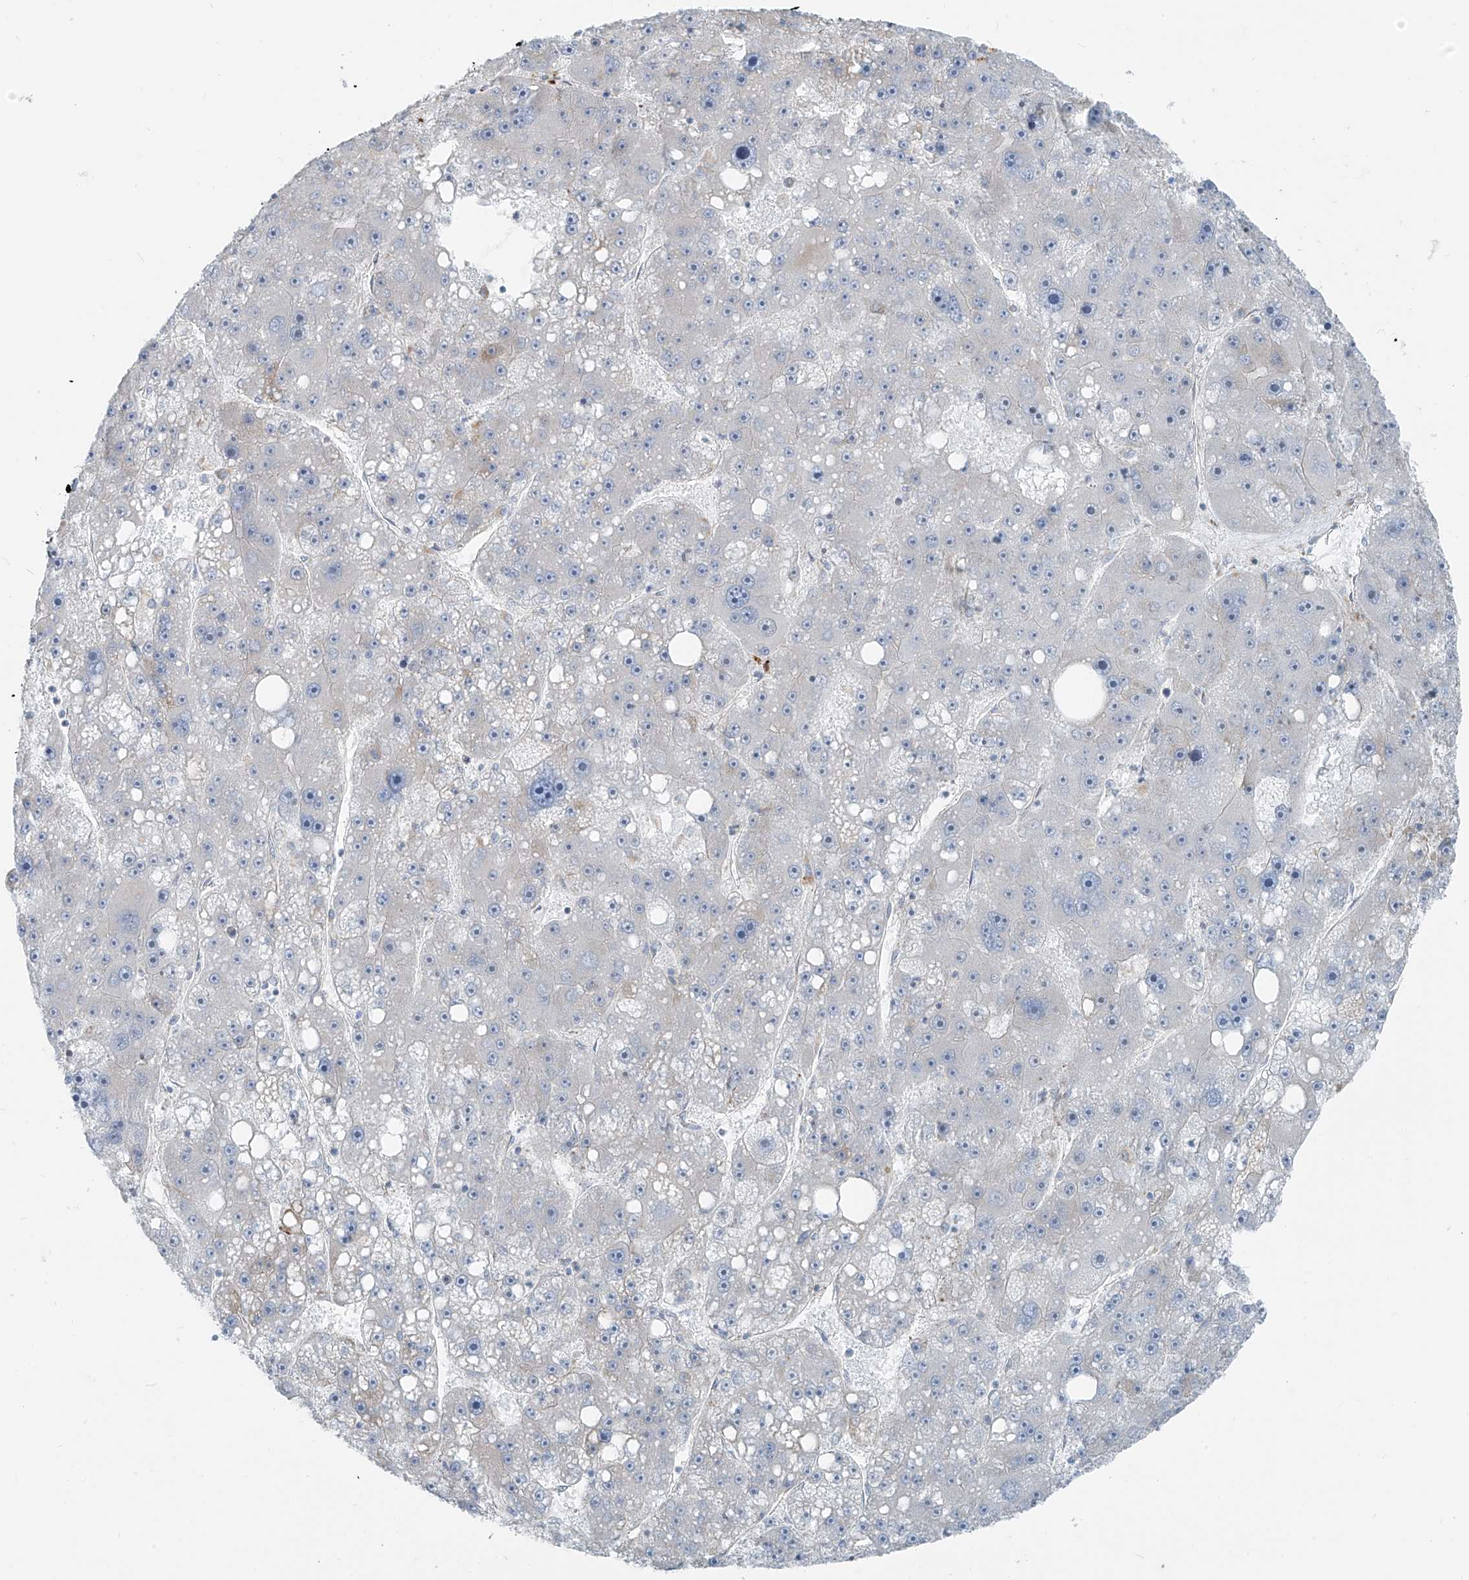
{"staining": {"intensity": "negative", "quantity": "none", "location": "none"}, "tissue": "liver cancer", "cell_type": "Tumor cells", "image_type": "cancer", "snomed": [{"axis": "morphology", "description": "Carcinoma, Hepatocellular, NOS"}, {"axis": "topography", "description": "Liver"}], "caption": "Immunohistochemical staining of human liver cancer (hepatocellular carcinoma) demonstrates no significant staining in tumor cells.", "gene": "HIC2", "patient": {"sex": "female", "age": 61}}